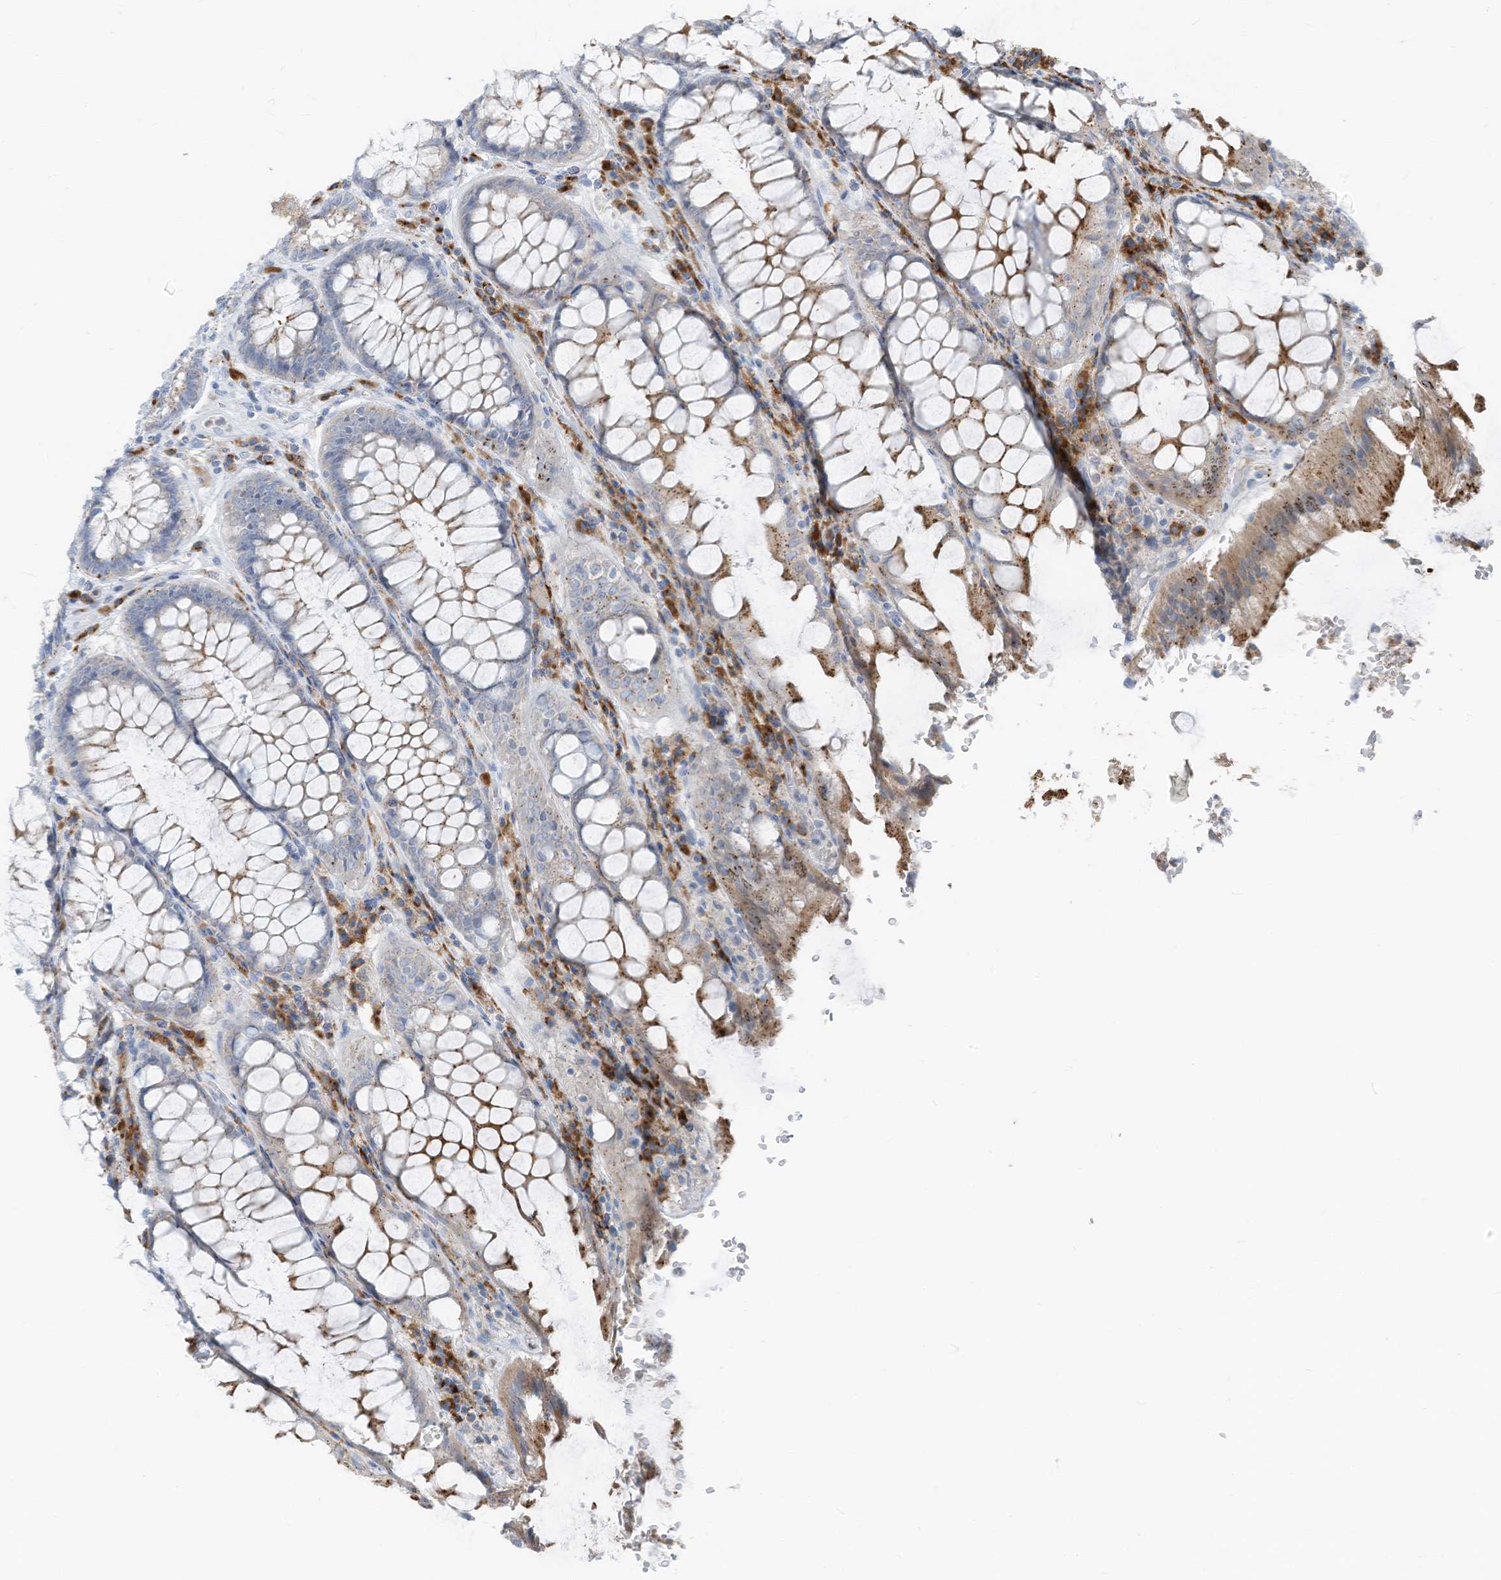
{"staining": {"intensity": "moderate", "quantity": "<25%", "location": "cytoplasmic/membranous"}, "tissue": "rectum", "cell_type": "Glandular cells", "image_type": "normal", "snomed": [{"axis": "morphology", "description": "Normal tissue, NOS"}, {"axis": "topography", "description": "Rectum"}], "caption": "The micrograph demonstrates immunohistochemical staining of normal rectum. There is moderate cytoplasmic/membranous staining is appreciated in approximately <25% of glandular cells.", "gene": "CHMP2B", "patient": {"sex": "male", "age": 64}}